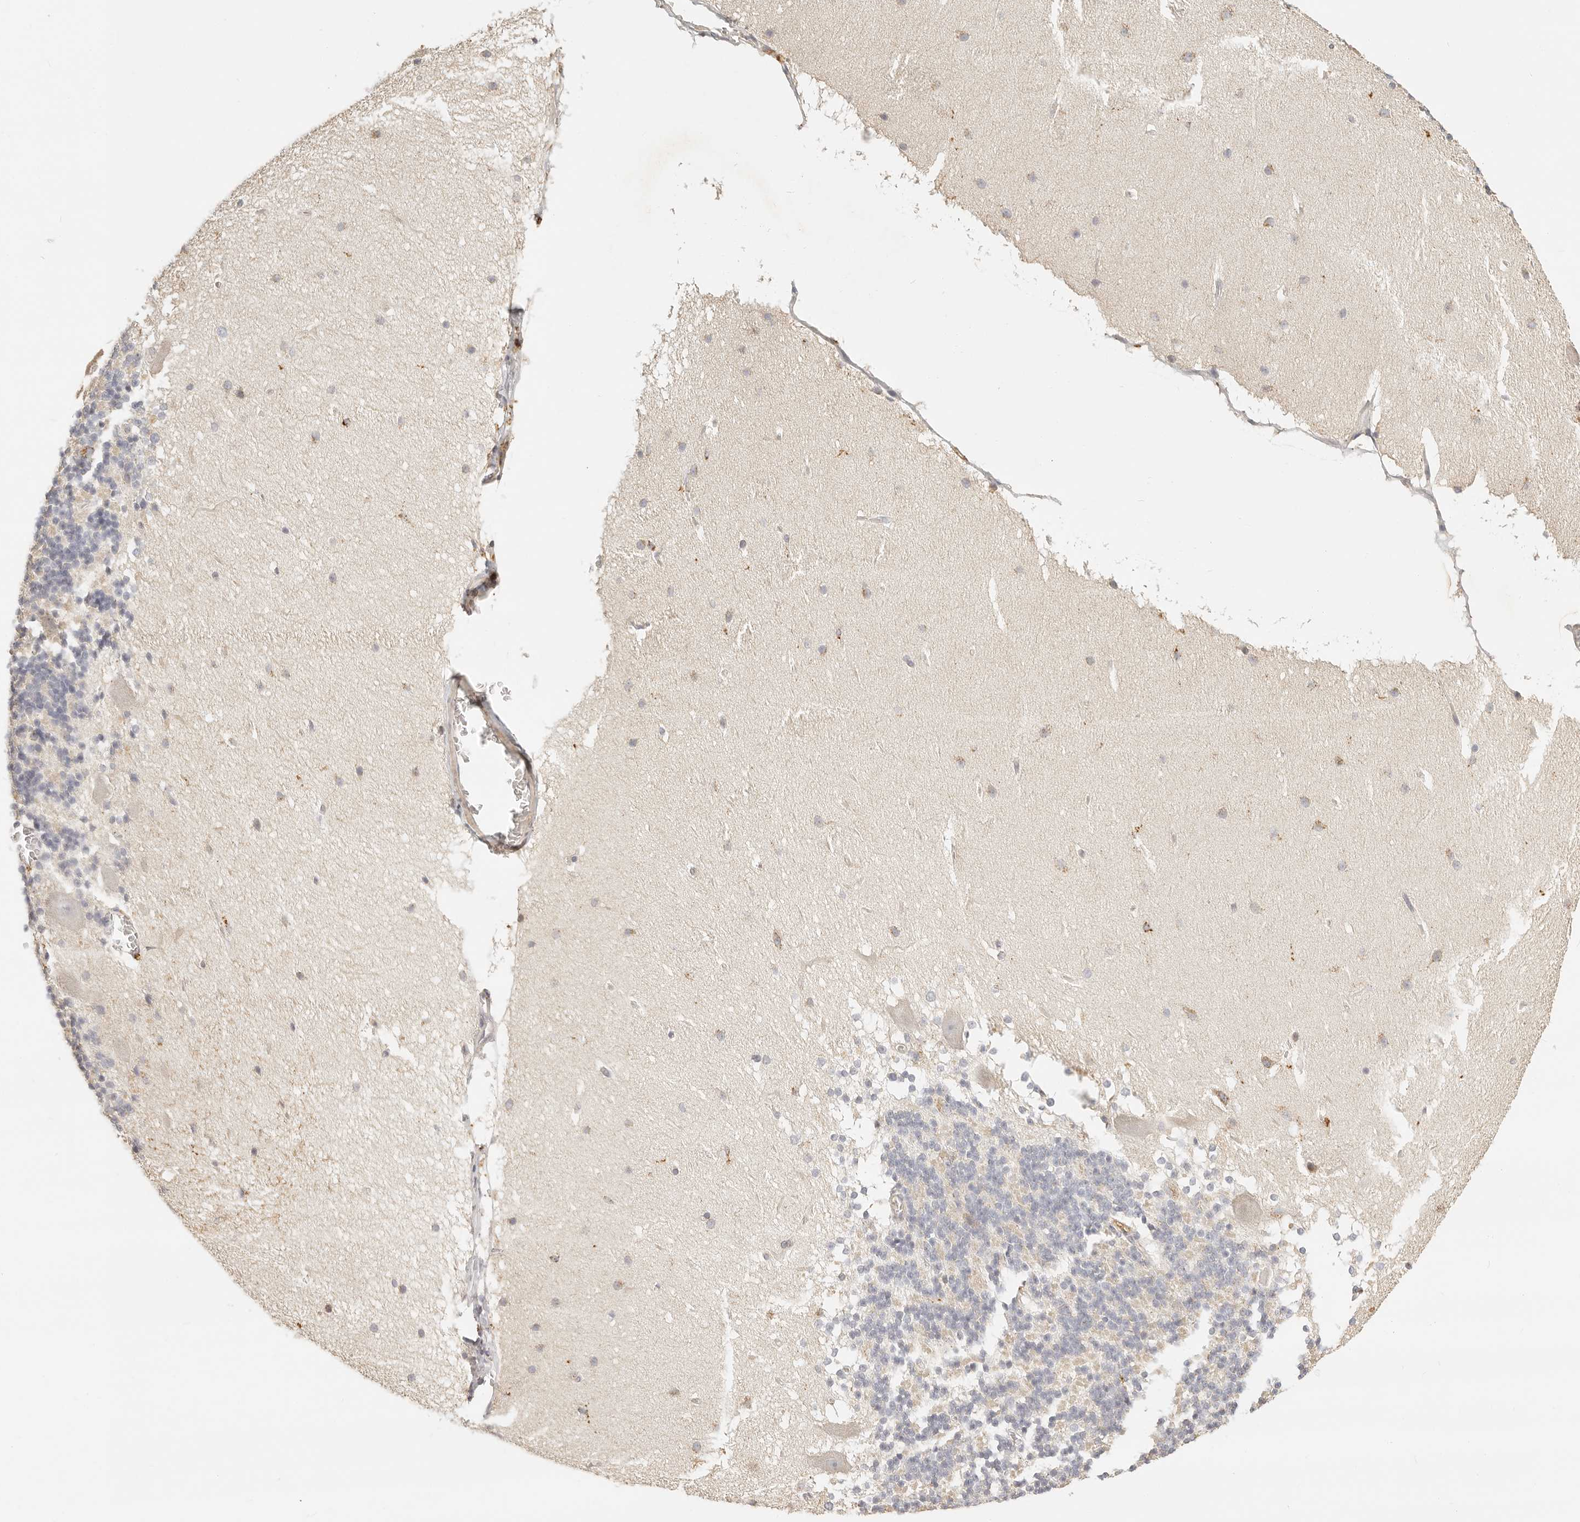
{"staining": {"intensity": "negative", "quantity": "none", "location": "none"}, "tissue": "cerebellum", "cell_type": "Cells in granular layer", "image_type": "normal", "snomed": [{"axis": "morphology", "description": "Normal tissue, NOS"}, {"axis": "topography", "description": "Cerebellum"}], "caption": "This is an immunohistochemistry (IHC) histopathology image of unremarkable human cerebellum. There is no staining in cells in granular layer.", "gene": "CNMD", "patient": {"sex": "female", "age": 19}}